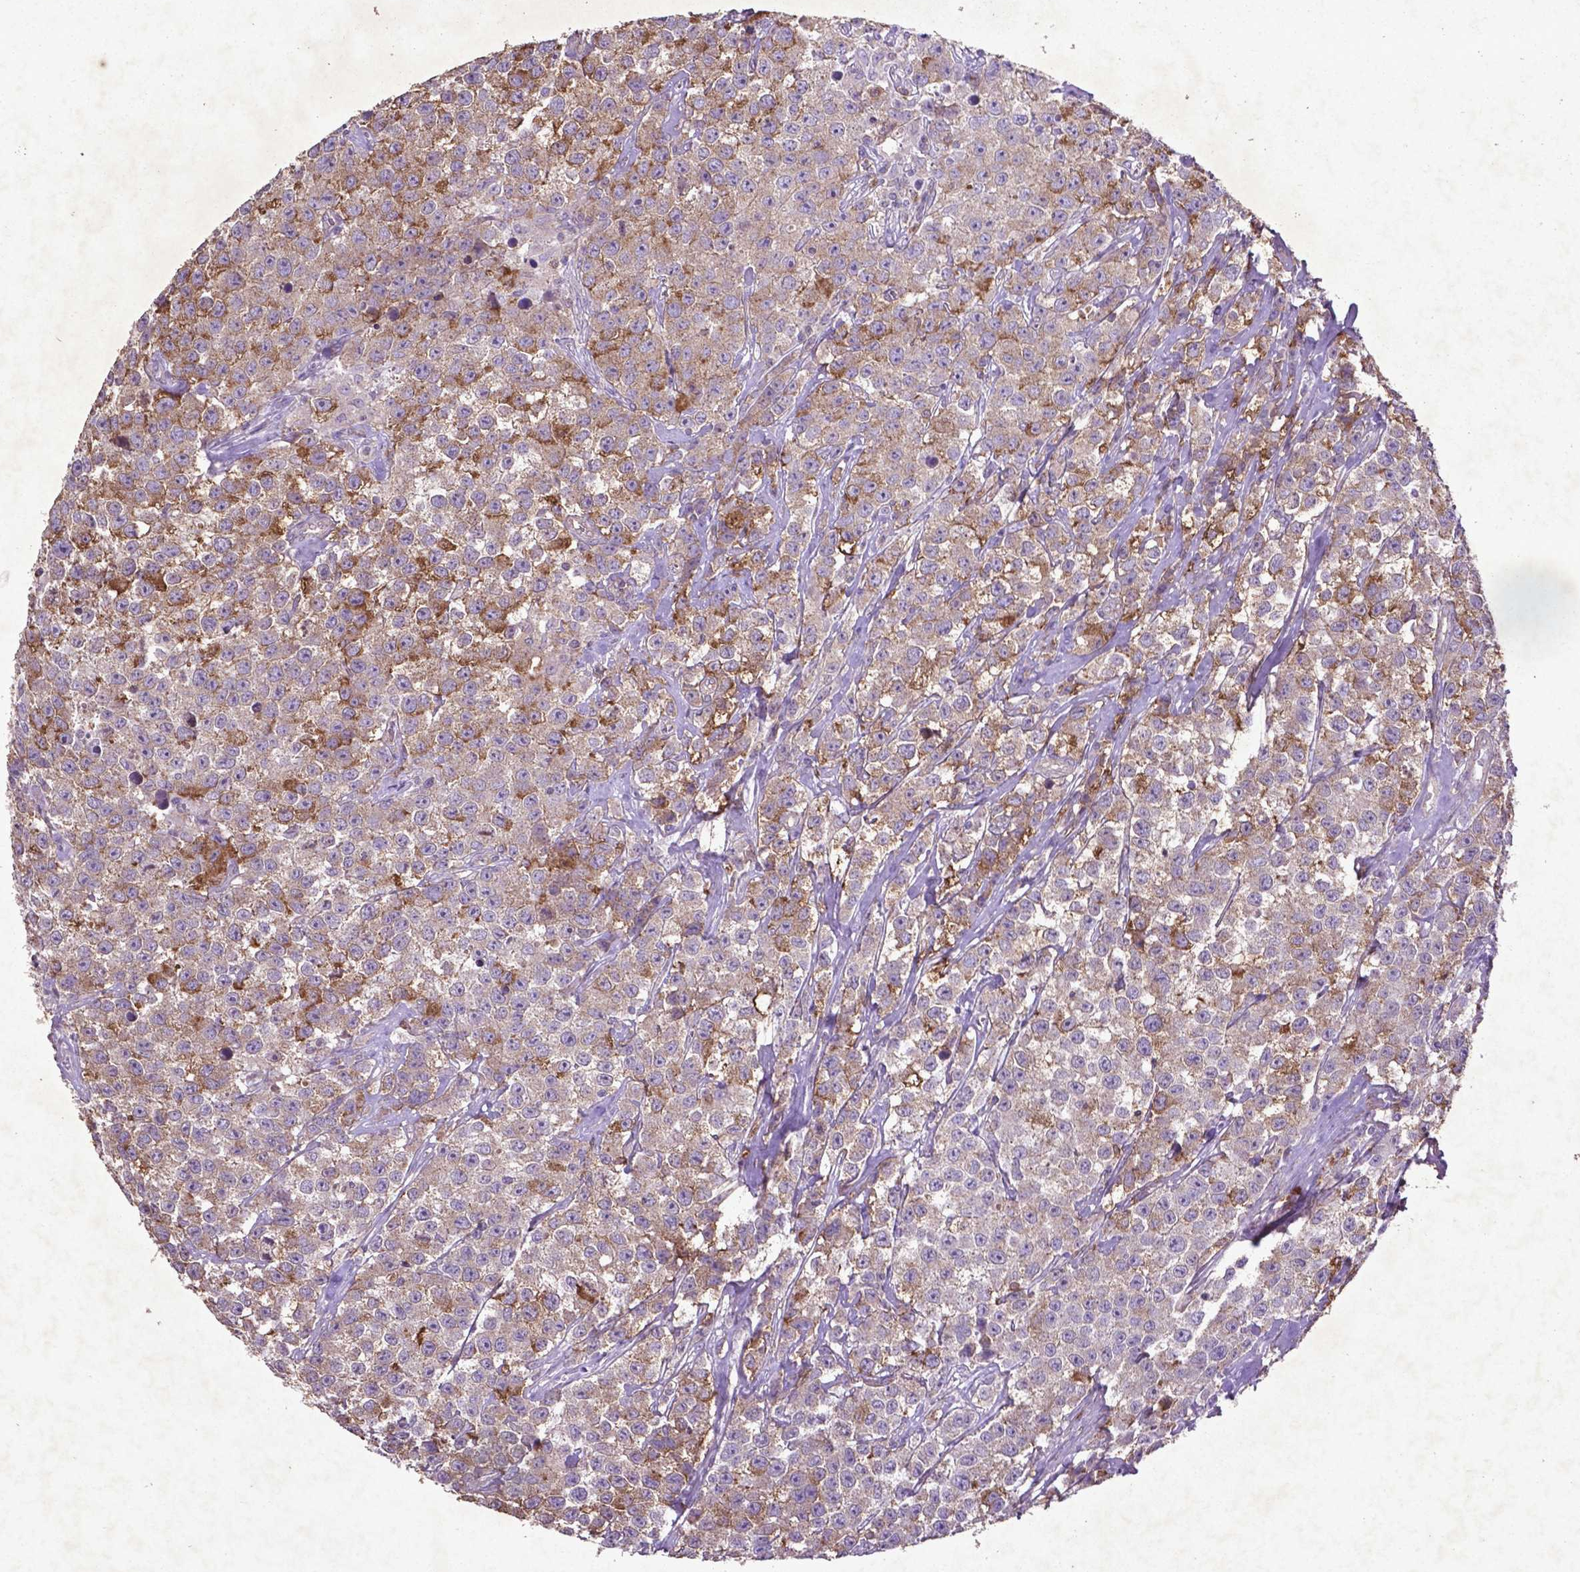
{"staining": {"intensity": "moderate", "quantity": "25%-75%", "location": "cytoplasmic/membranous"}, "tissue": "testis cancer", "cell_type": "Tumor cells", "image_type": "cancer", "snomed": [{"axis": "morphology", "description": "Seminoma, NOS"}, {"axis": "topography", "description": "Testis"}], "caption": "IHC photomicrograph of human testis cancer (seminoma) stained for a protein (brown), which exhibits medium levels of moderate cytoplasmic/membranous positivity in approximately 25%-75% of tumor cells.", "gene": "MTOR", "patient": {"sex": "male", "age": 59}}